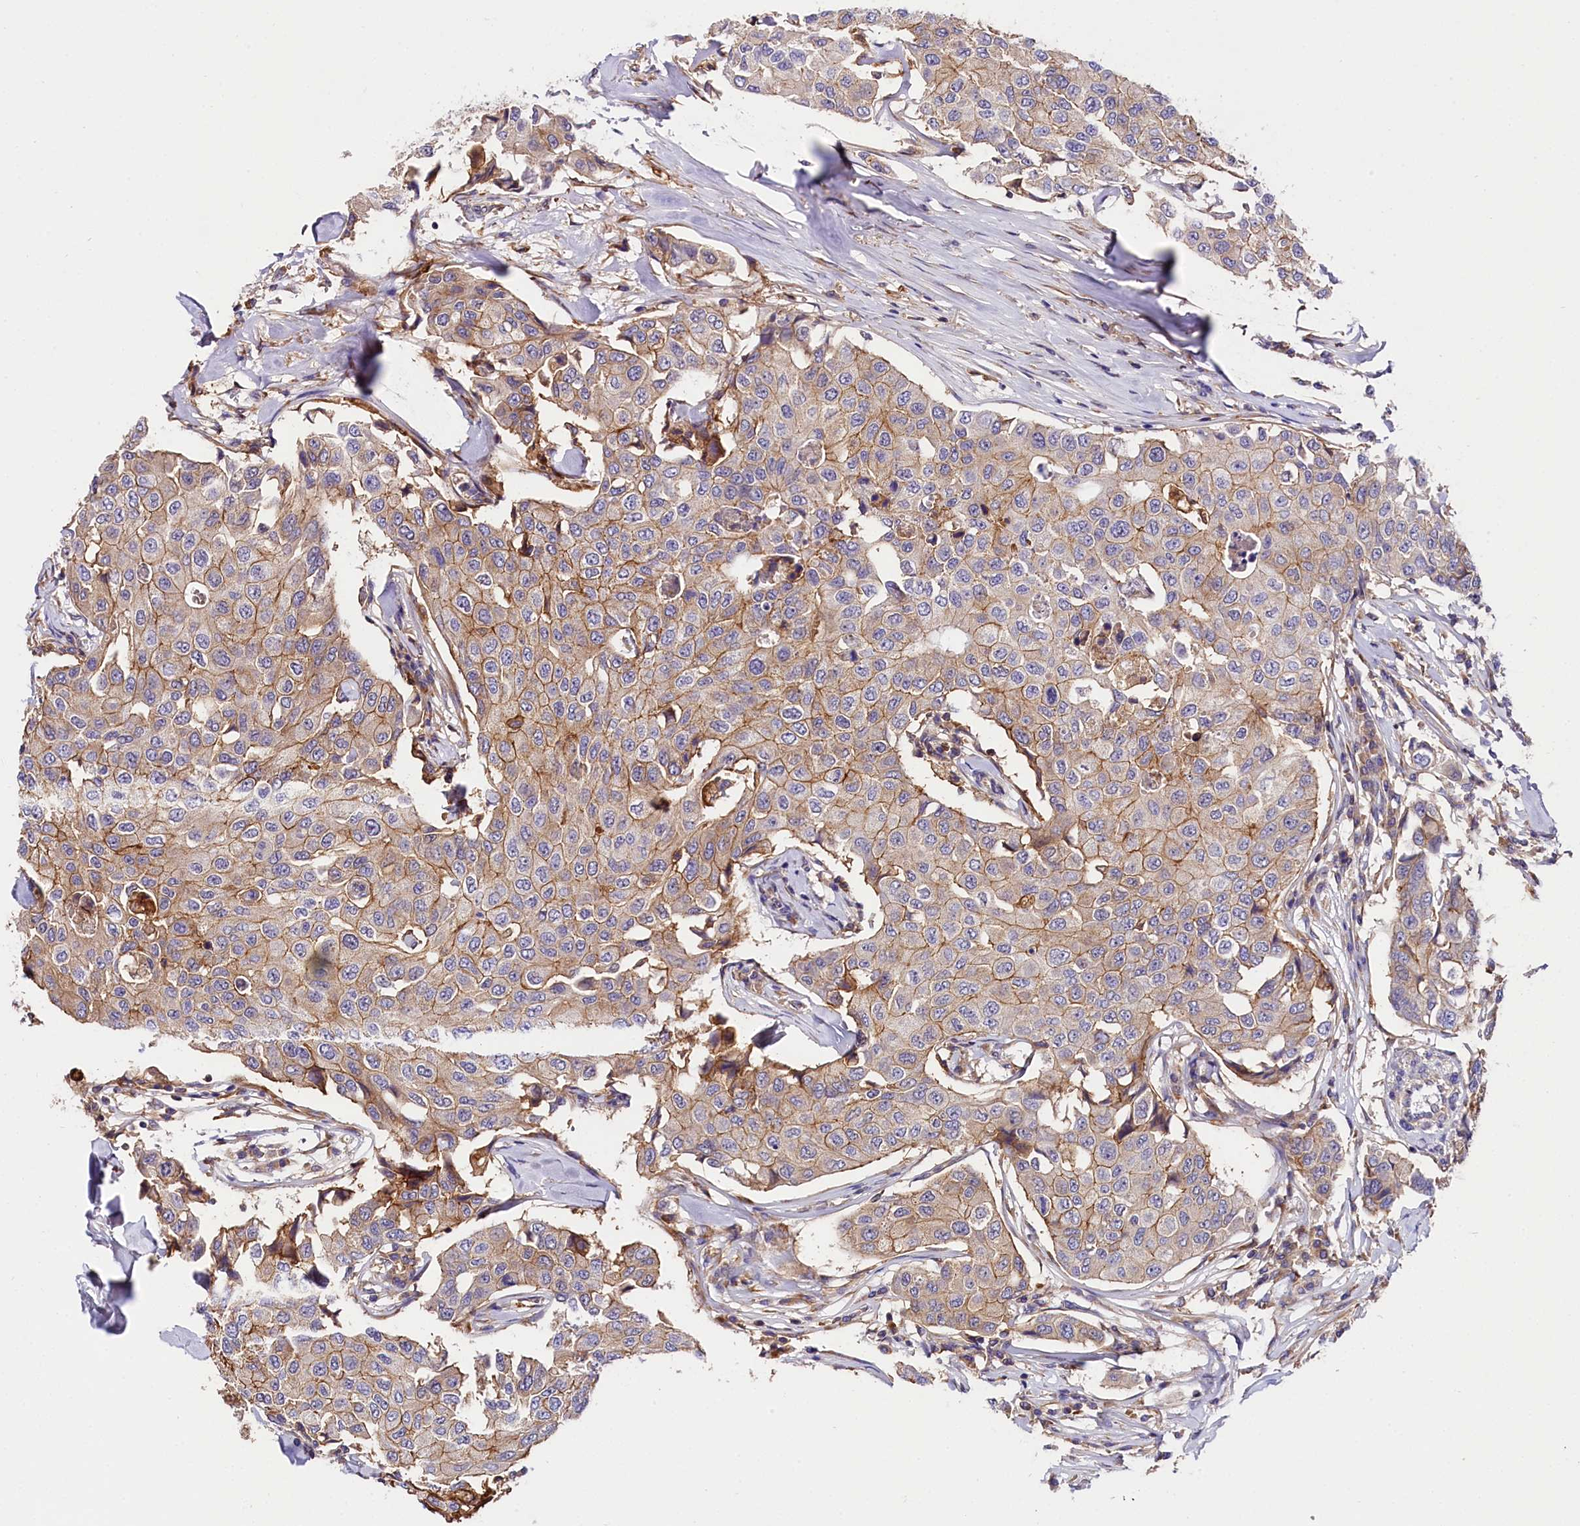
{"staining": {"intensity": "moderate", "quantity": "25%-75%", "location": "cytoplasmic/membranous"}, "tissue": "breast cancer", "cell_type": "Tumor cells", "image_type": "cancer", "snomed": [{"axis": "morphology", "description": "Duct carcinoma"}, {"axis": "topography", "description": "Breast"}], "caption": "Brown immunohistochemical staining in human intraductal carcinoma (breast) reveals moderate cytoplasmic/membranous expression in approximately 25%-75% of tumor cells.", "gene": "OAS3", "patient": {"sex": "female", "age": 80}}